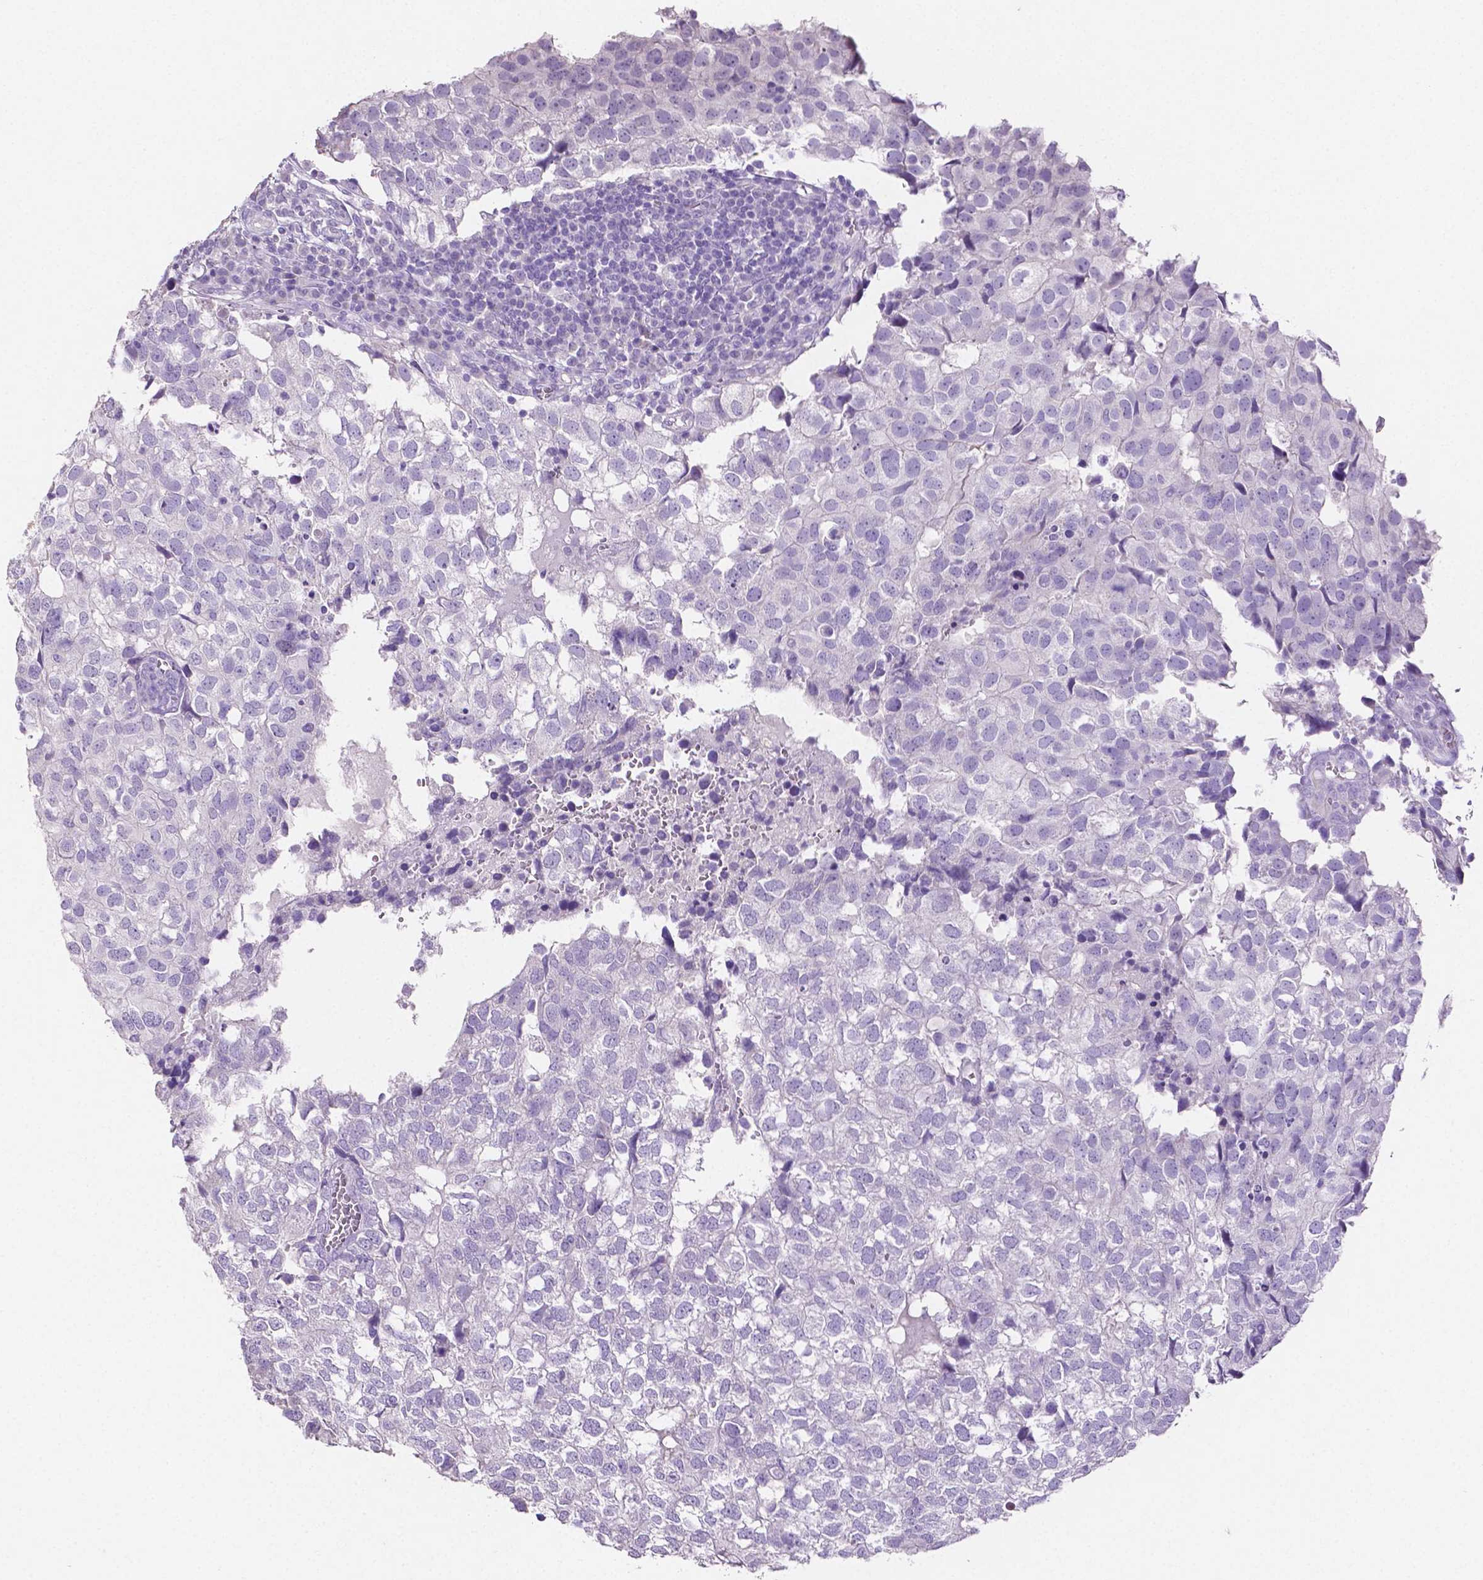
{"staining": {"intensity": "negative", "quantity": "none", "location": "none"}, "tissue": "breast cancer", "cell_type": "Tumor cells", "image_type": "cancer", "snomed": [{"axis": "morphology", "description": "Duct carcinoma"}, {"axis": "topography", "description": "Breast"}], "caption": "The IHC histopathology image has no significant positivity in tumor cells of breast cancer tissue.", "gene": "SLC22A2", "patient": {"sex": "female", "age": 30}}